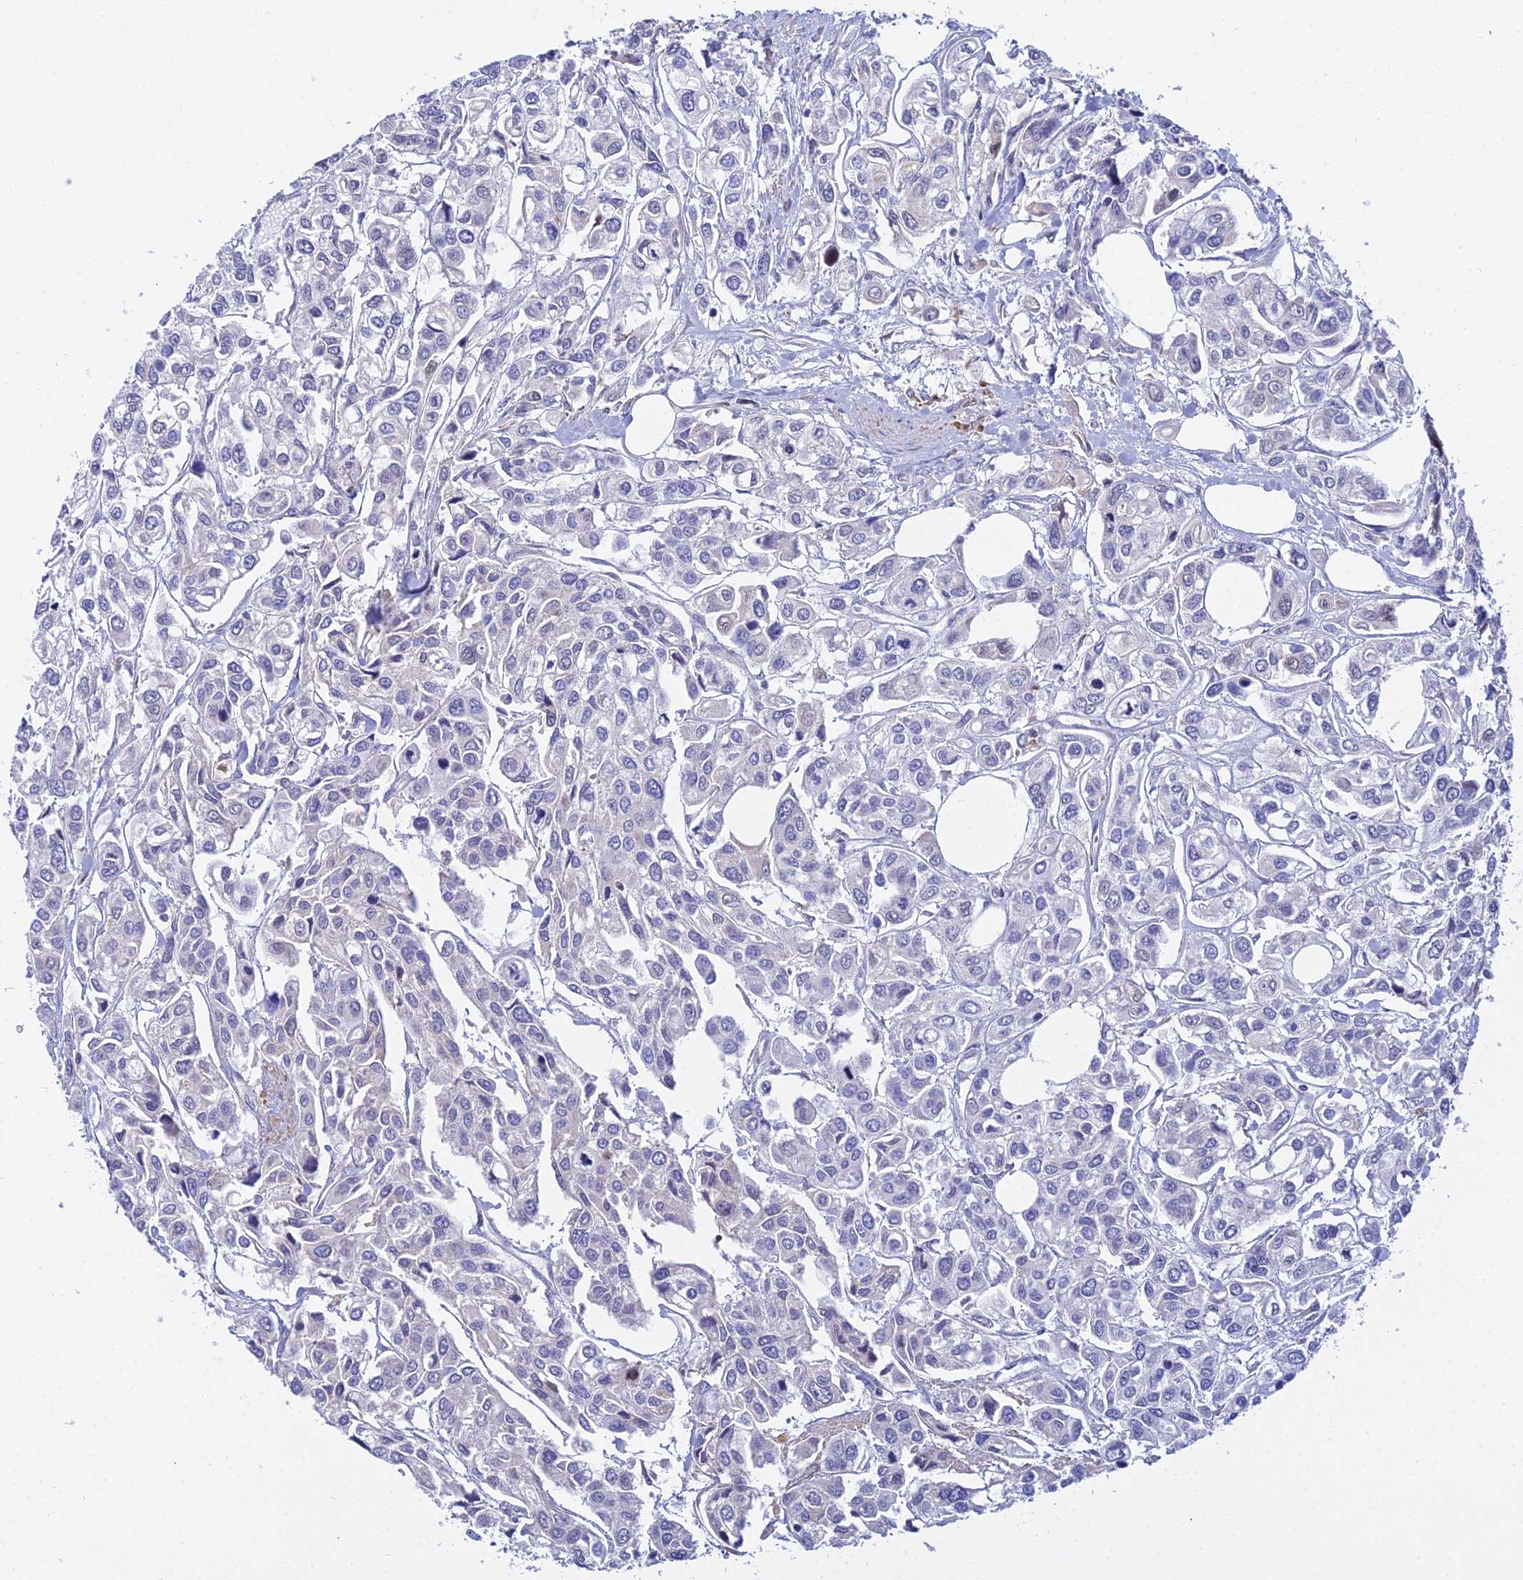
{"staining": {"intensity": "weak", "quantity": "<25%", "location": "cytoplasmic/membranous"}, "tissue": "urothelial cancer", "cell_type": "Tumor cells", "image_type": "cancer", "snomed": [{"axis": "morphology", "description": "Urothelial carcinoma, High grade"}, {"axis": "topography", "description": "Urinary bladder"}], "caption": "Micrograph shows no significant protein positivity in tumor cells of high-grade urothelial carcinoma. (DAB IHC visualized using brightfield microscopy, high magnification).", "gene": "ACOT2", "patient": {"sex": "male", "age": 67}}